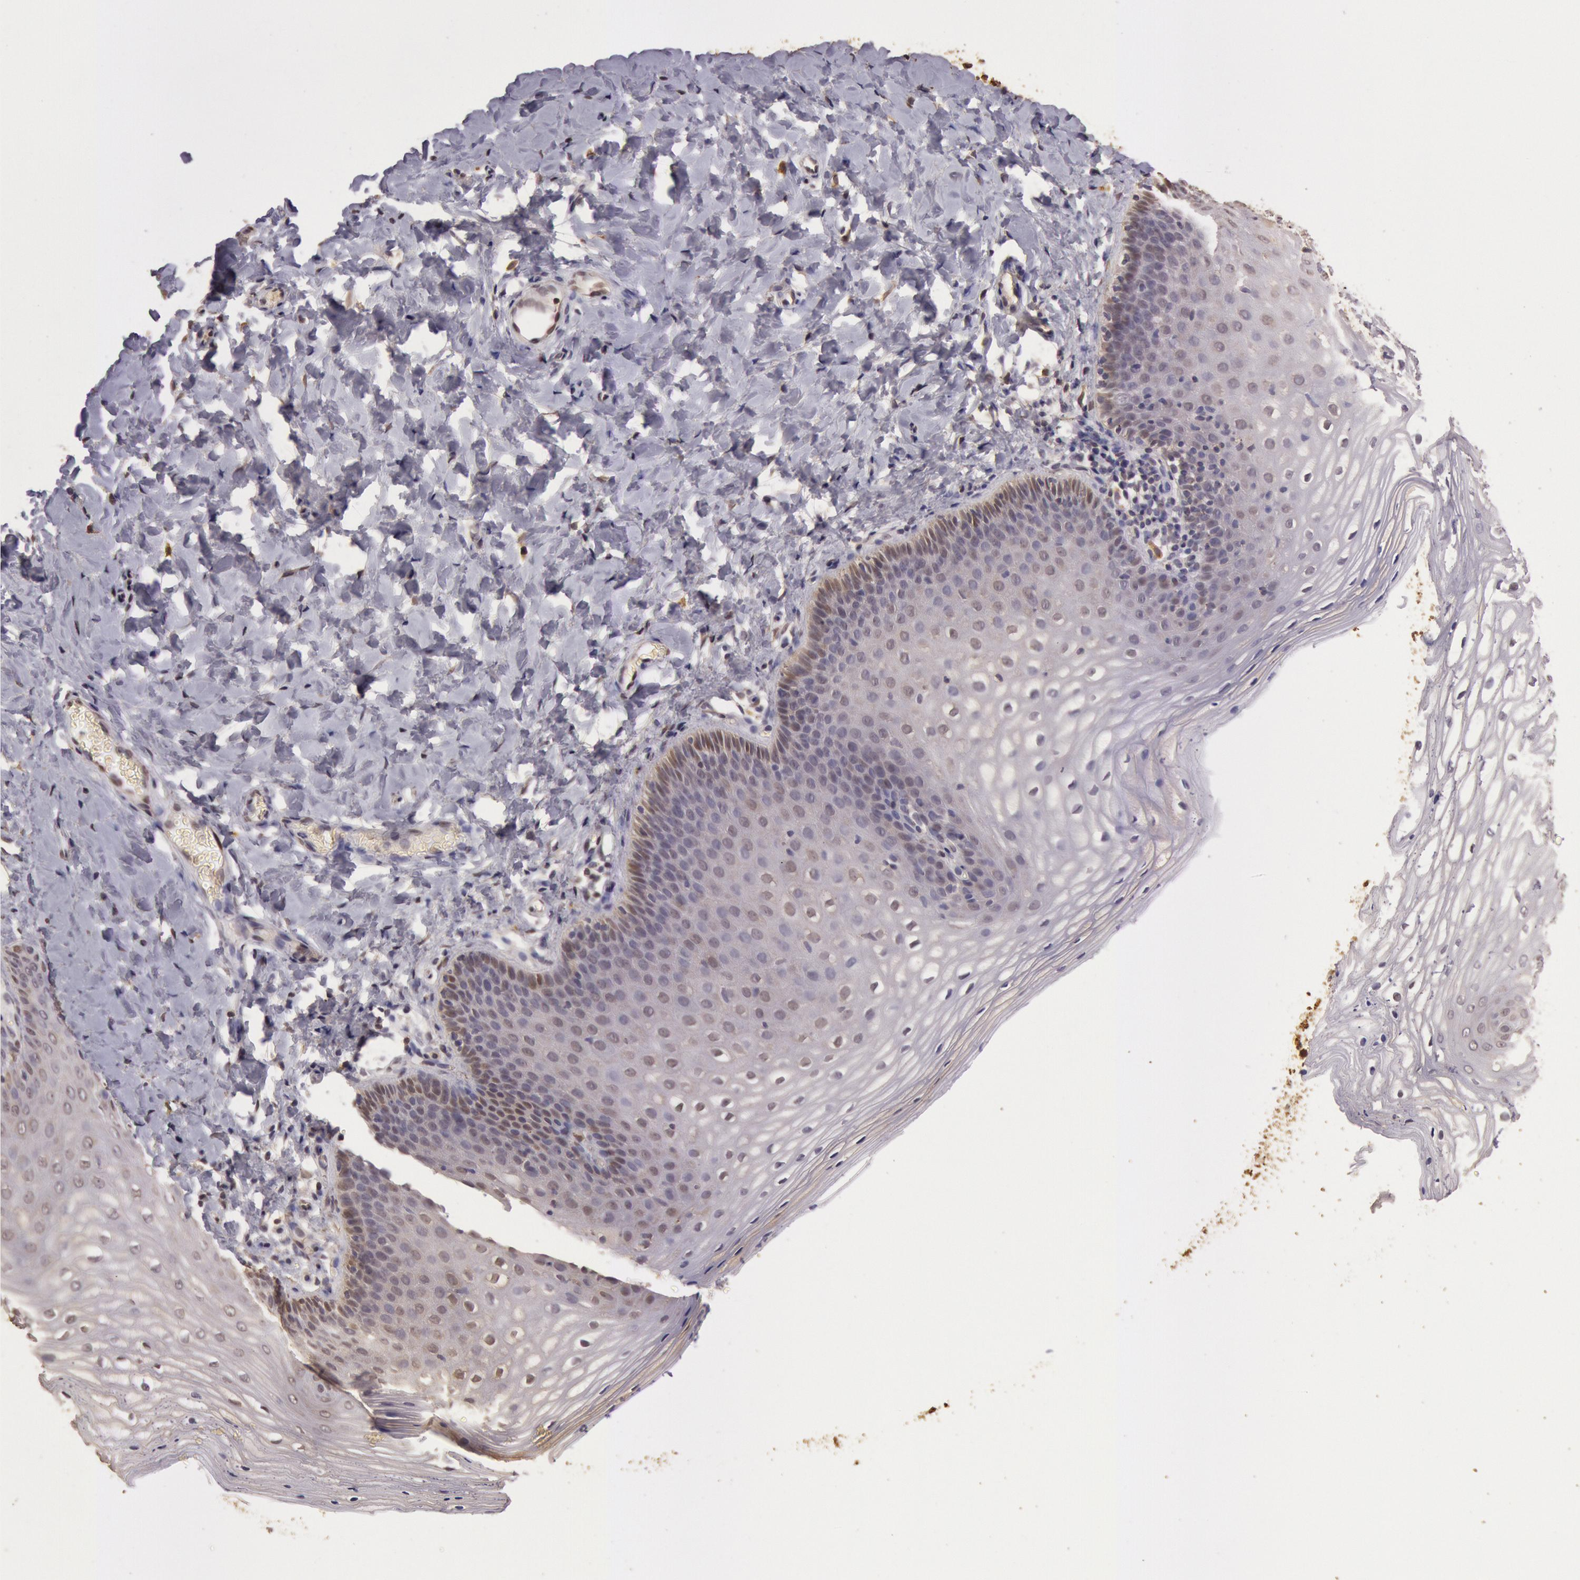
{"staining": {"intensity": "weak", "quantity": "25%-75%", "location": "nuclear"}, "tissue": "vagina", "cell_type": "Squamous epithelial cells", "image_type": "normal", "snomed": [{"axis": "morphology", "description": "Normal tissue, NOS"}, {"axis": "topography", "description": "Vagina"}], "caption": "Protein expression analysis of benign vagina displays weak nuclear expression in approximately 25%-75% of squamous epithelial cells. (DAB (3,3'-diaminobenzidine) IHC with brightfield microscopy, high magnification).", "gene": "SOD1", "patient": {"sex": "female", "age": 46}}